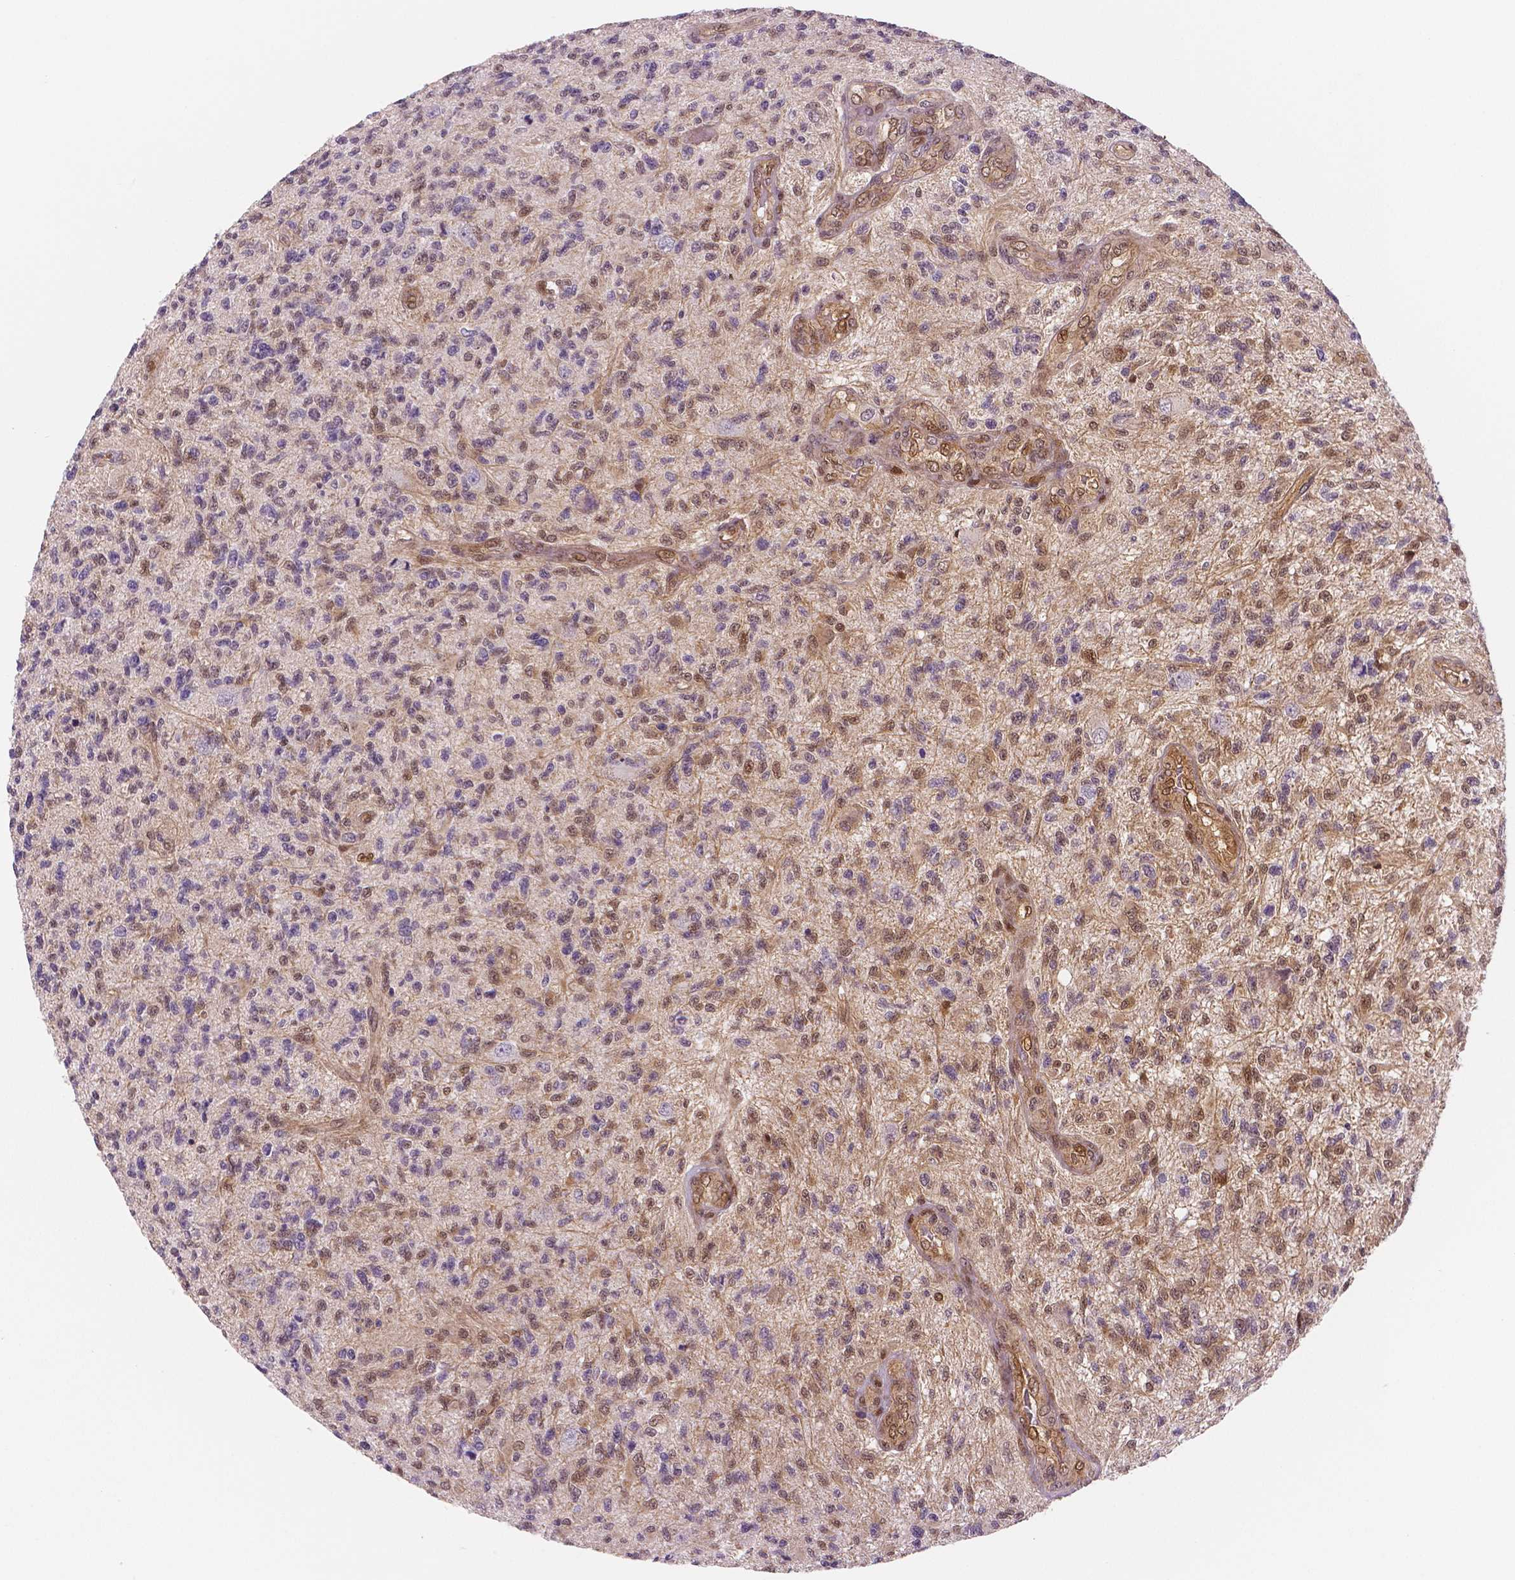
{"staining": {"intensity": "moderate", "quantity": "<25%", "location": "cytoplasmic/membranous"}, "tissue": "glioma", "cell_type": "Tumor cells", "image_type": "cancer", "snomed": [{"axis": "morphology", "description": "Glioma, malignant, High grade"}, {"axis": "topography", "description": "Brain"}], "caption": "Immunohistochemical staining of glioma reveals low levels of moderate cytoplasmic/membranous protein staining in about <25% of tumor cells.", "gene": "STAT3", "patient": {"sex": "male", "age": 56}}